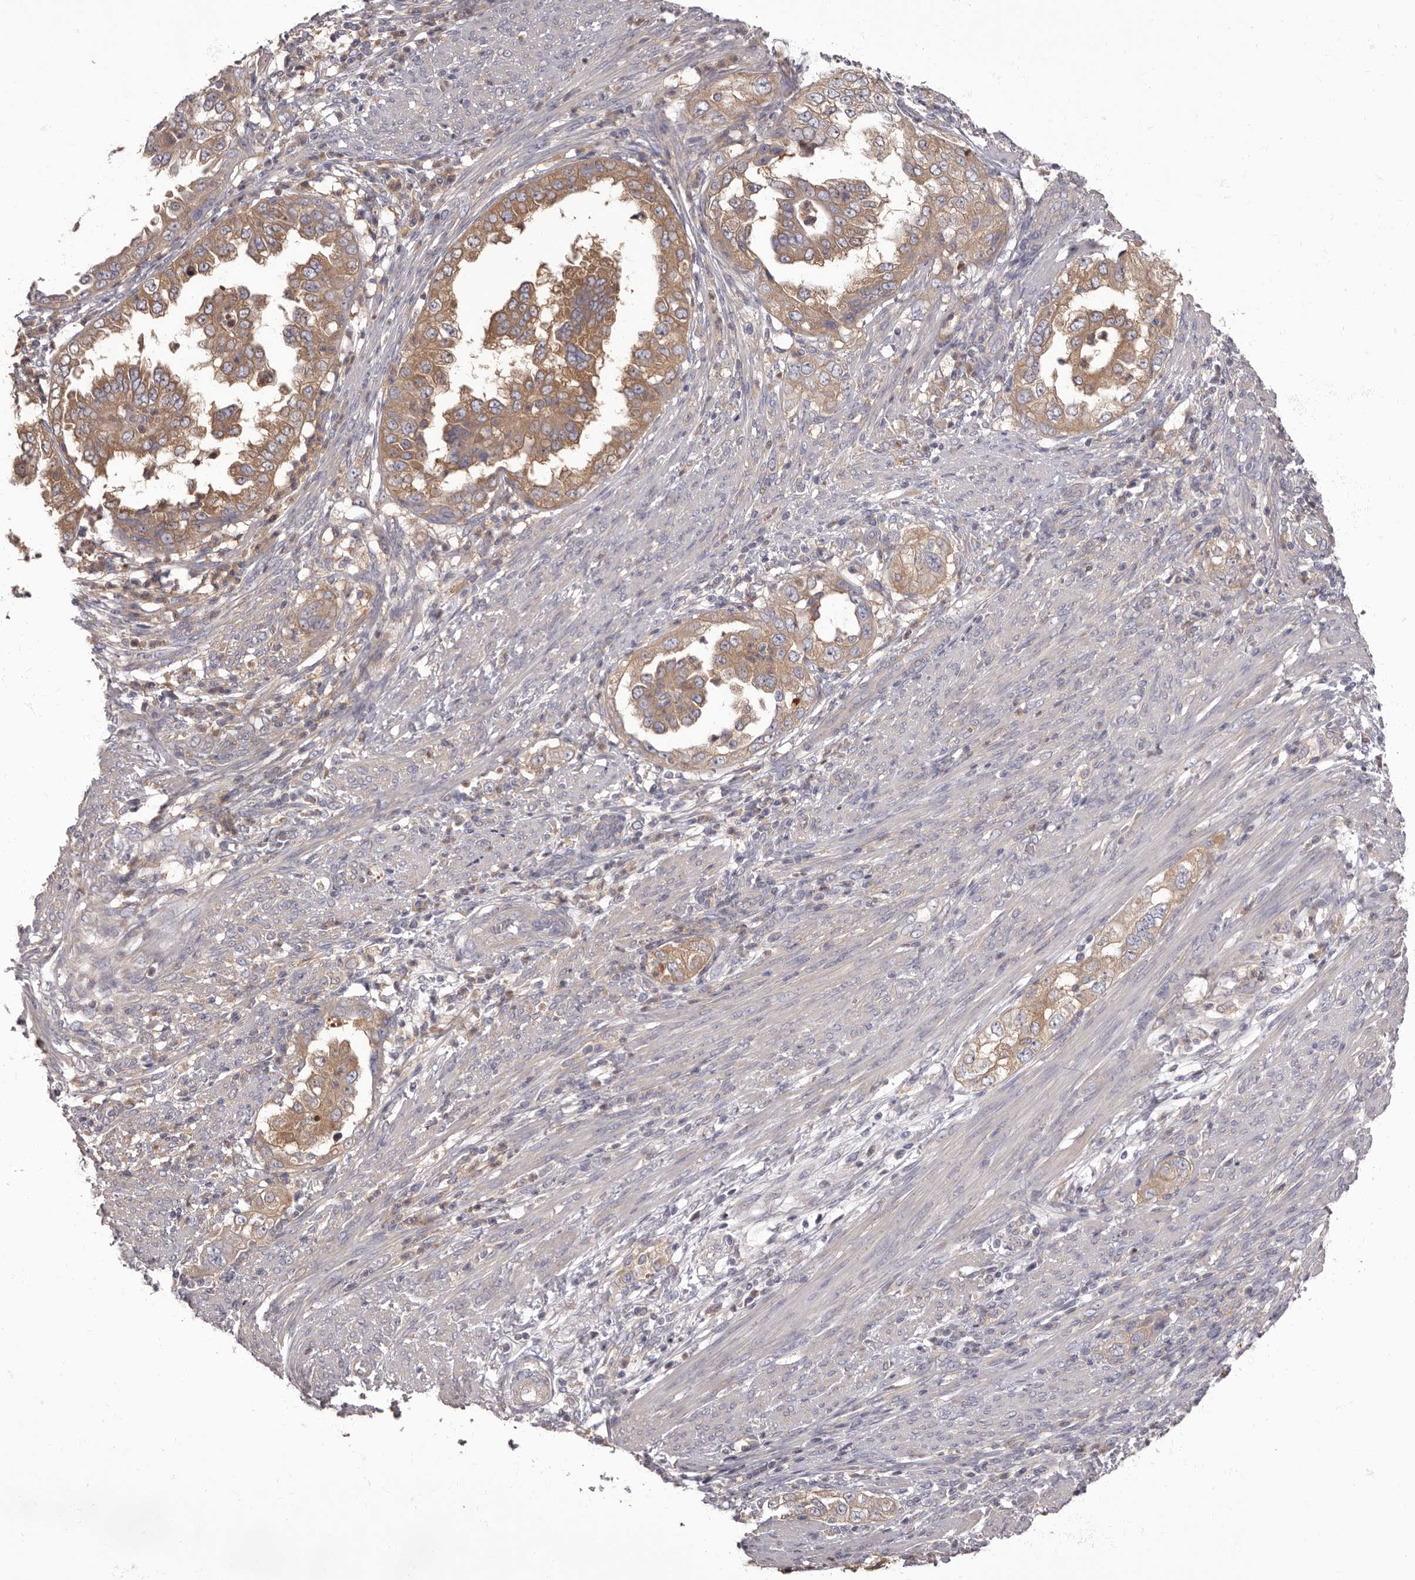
{"staining": {"intensity": "moderate", "quantity": ">75%", "location": "cytoplasmic/membranous"}, "tissue": "endometrial cancer", "cell_type": "Tumor cells", "image_type": "cancer", "snomed": [{"axis": "morphology", "description": "Adenocarcinoma, NOS"}, {"axis": "topography", "description": "Endometrium"}], "caption": "Tumor cells demonstrate moderate cytoplasmic/membranous expression in approximately >75% of cells in endometrial cancer (adenocarcinoma). (DAB (3,3'-diaminobenzidine) IHC with brightfield microscopy, high magnification).", "gene": "APEH", "patient": {"sex": "female", "age": 85}}